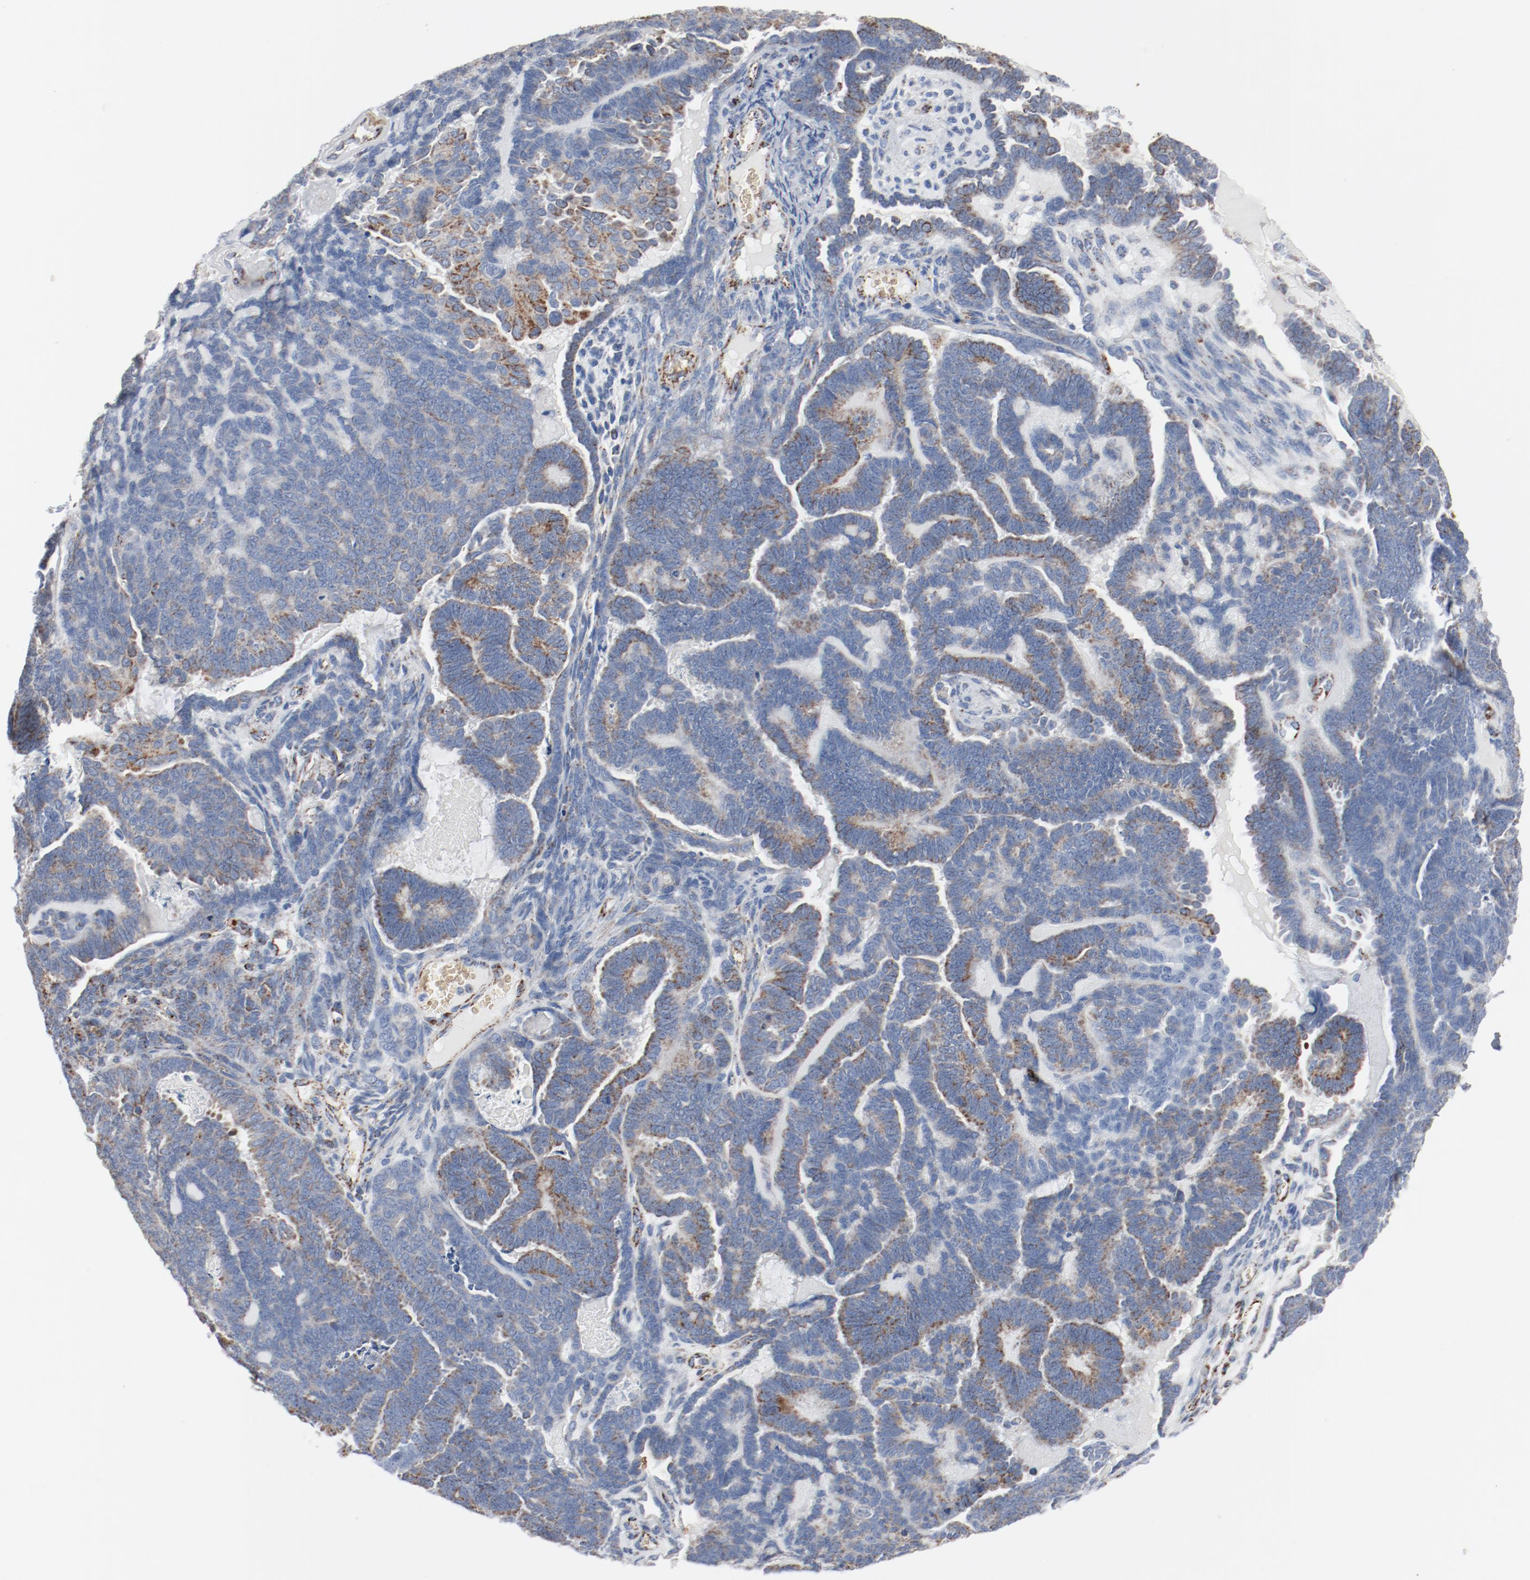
{"staining": {"intensity": "moderate", "quantity": "<25%", "location": "cytoplasmic/membranous"}, "tissue": "endometrial cancer", "cell_type": "Tumor cells", "image_type": "cancer", "snomed": [{"axis": "morphology", "description": "Neoplasm, malignant, NOS"}, {"axis": "topography", "description": "Endometrium"}], "caption": "IHC photomicrograph of human endometrial cancer (neoplasm (malignant)) stained for a protein (brown), which shows low levels of moderate cytoplasmic/membranous expression in approximately <25% of tumor cells.", "gene": "NDUFB8", "patient": {"sex": "female", "age": 74}}